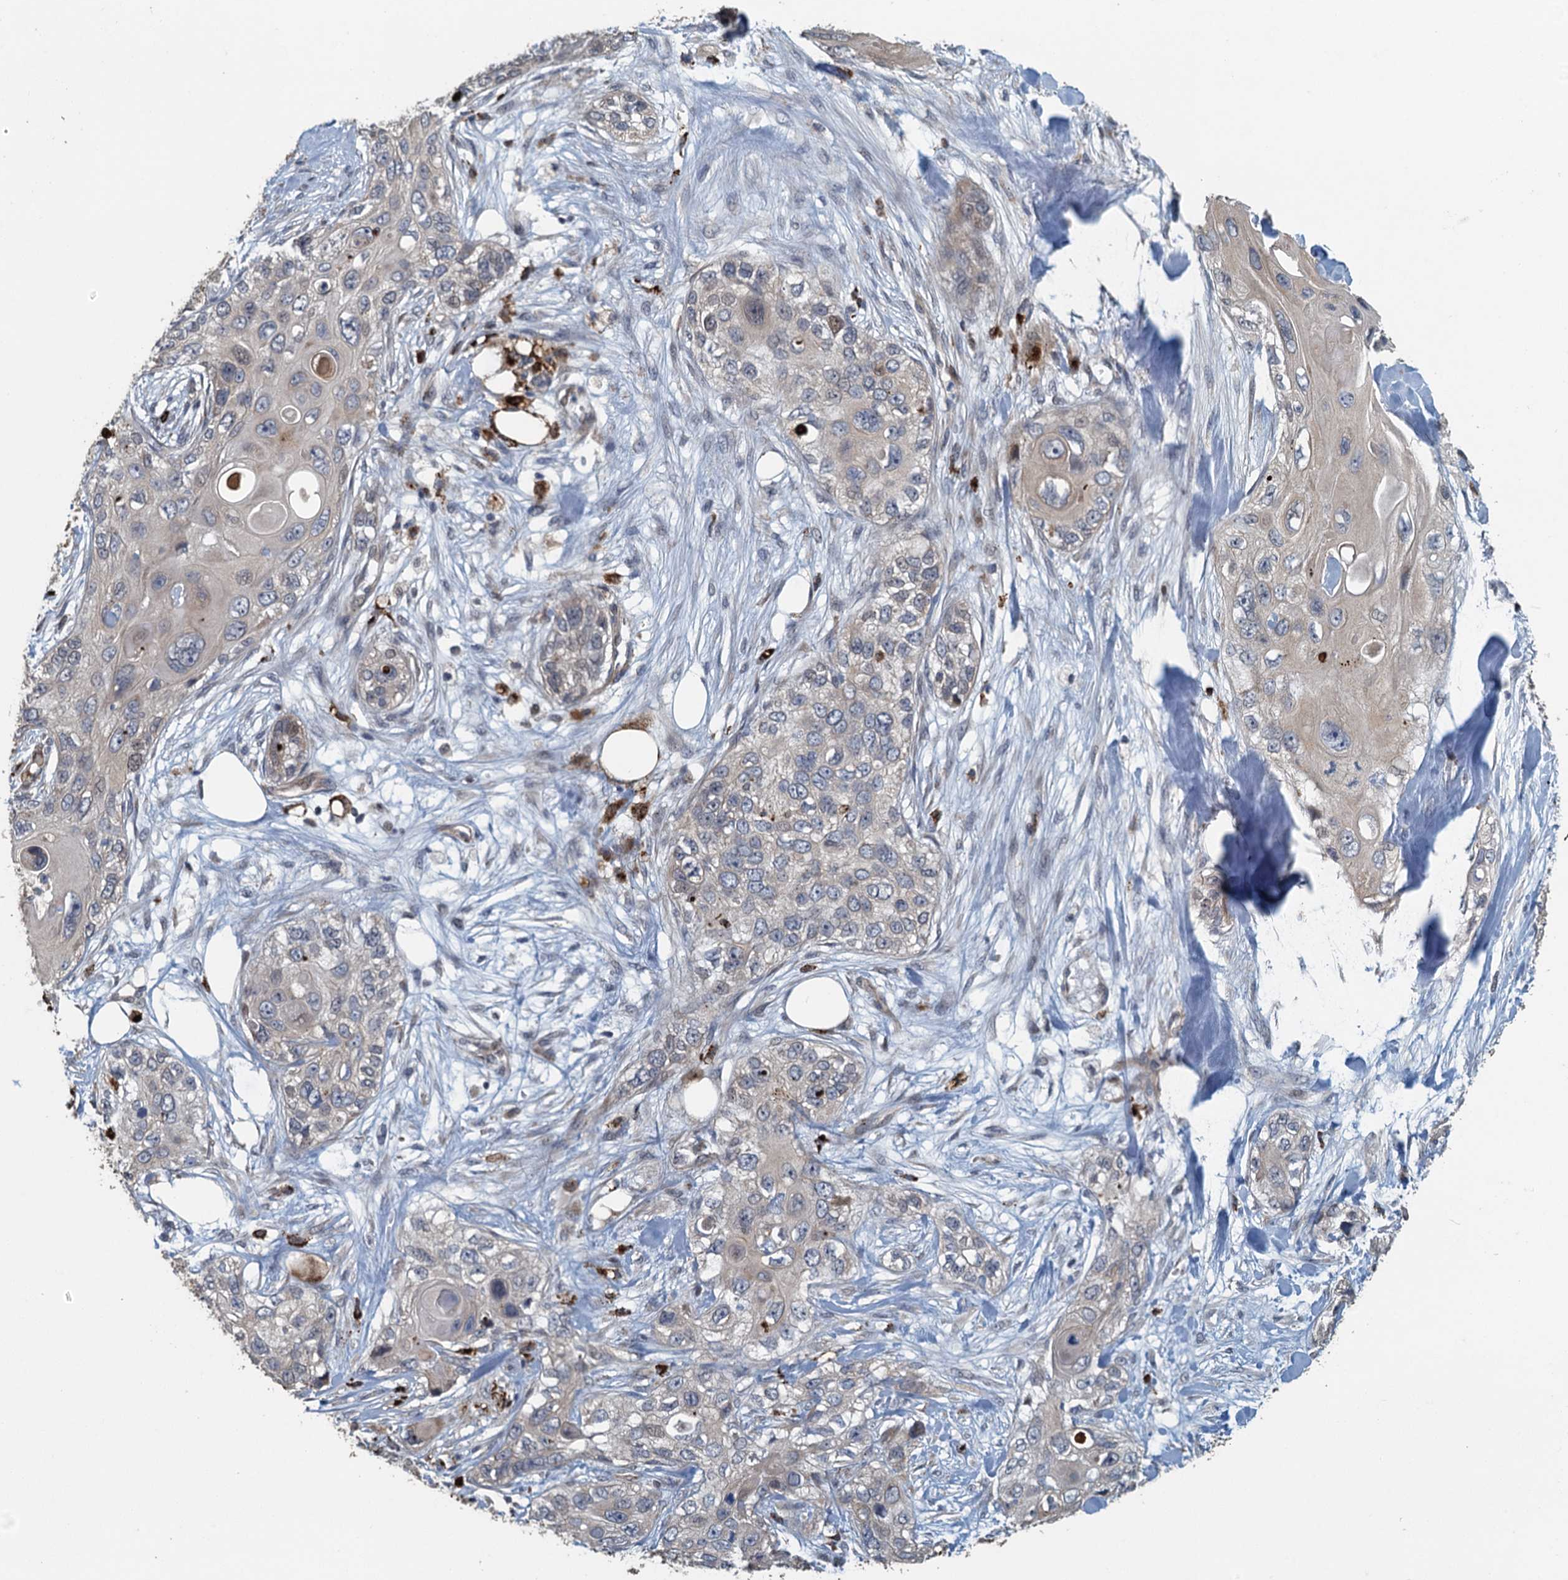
{"staining": {"intensity": "negative", "quantity": "none", "location": "none"}, "tissue": "skin cancer", "cell_type": "Tumor cells", "image_type": "cancer", "snomed": [{"axis": "morphology", "description": "Normal tissue, NOS"}, {"axis": "morphology", "description": "Squamous cell carcinoma, NOS"}, {"axis": "topography", "description": "Skin"}], "caption": "DAB immunohistochemical staining of skin squamous cell carcinoma shows no significant positivity in tumor cells.", "gene": "AGRN", "patient": {"sex": "male", "age": 72}}